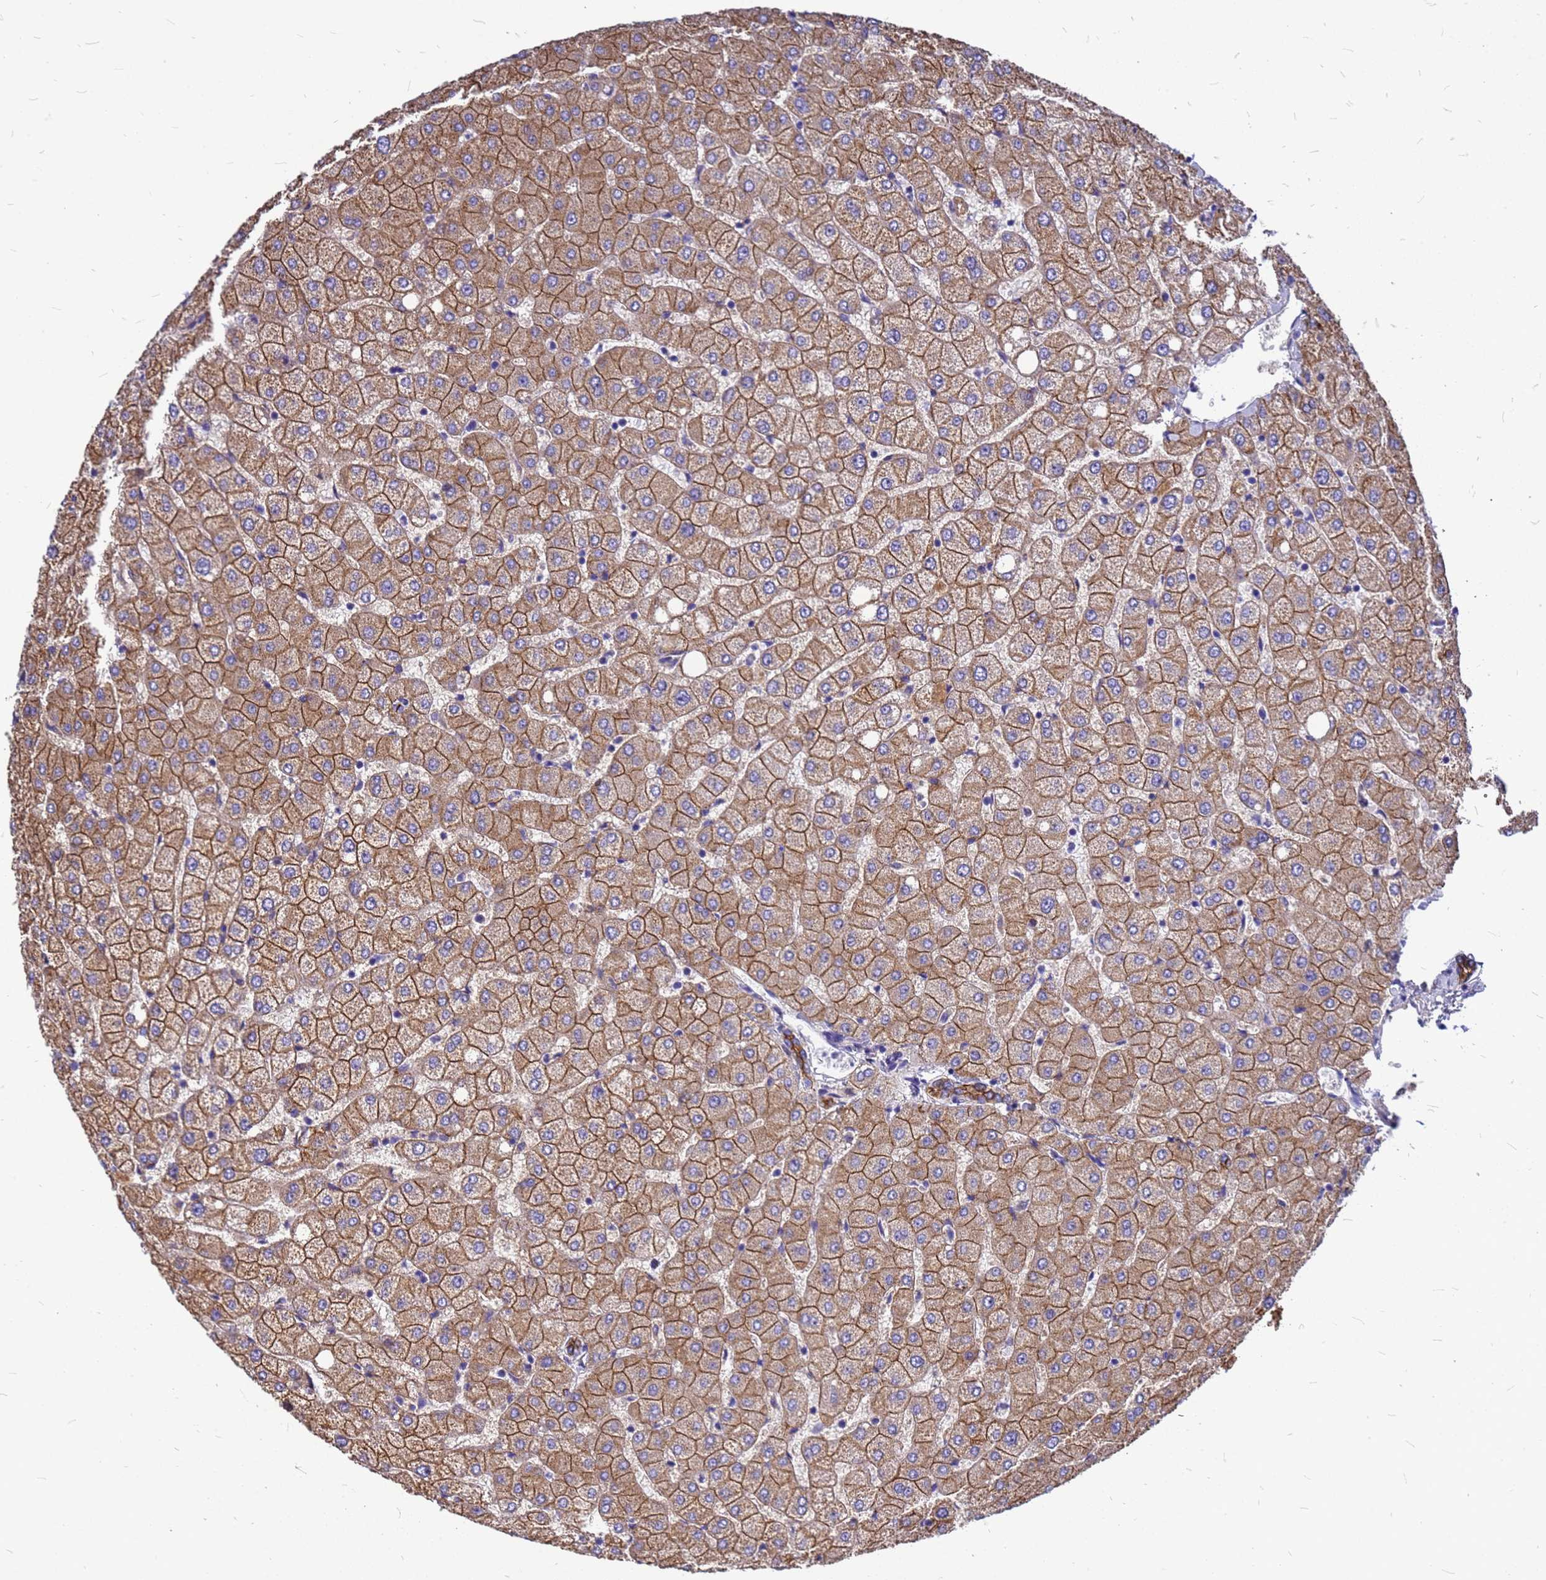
{"staining": {"intensity": "moderate", "quantity": ">75%", "location": "cytoplasmic/membranous"}, "tissue": "liver", "cell_type": "Cholangiocytes", "image_type": "normal", "snomed": [{"axis": "morphology", "description": "Normal tissue, NOS"}, {"axis": "topography", "description": "Liver"}], "caption": "Protein expression analysis of normal liver shows moderate cytoplasmic/membranous staining in about >75% of cholangiocytes. The staining was performed using DAB (3,3'-diaminobenzidine) to visualize the protein expression in brown, while the nuclei were stained in blue with hematoxylin (Magnification: 20x).", "gene": "FBXW5", "patient": {"sex": "female", "age": 54}}